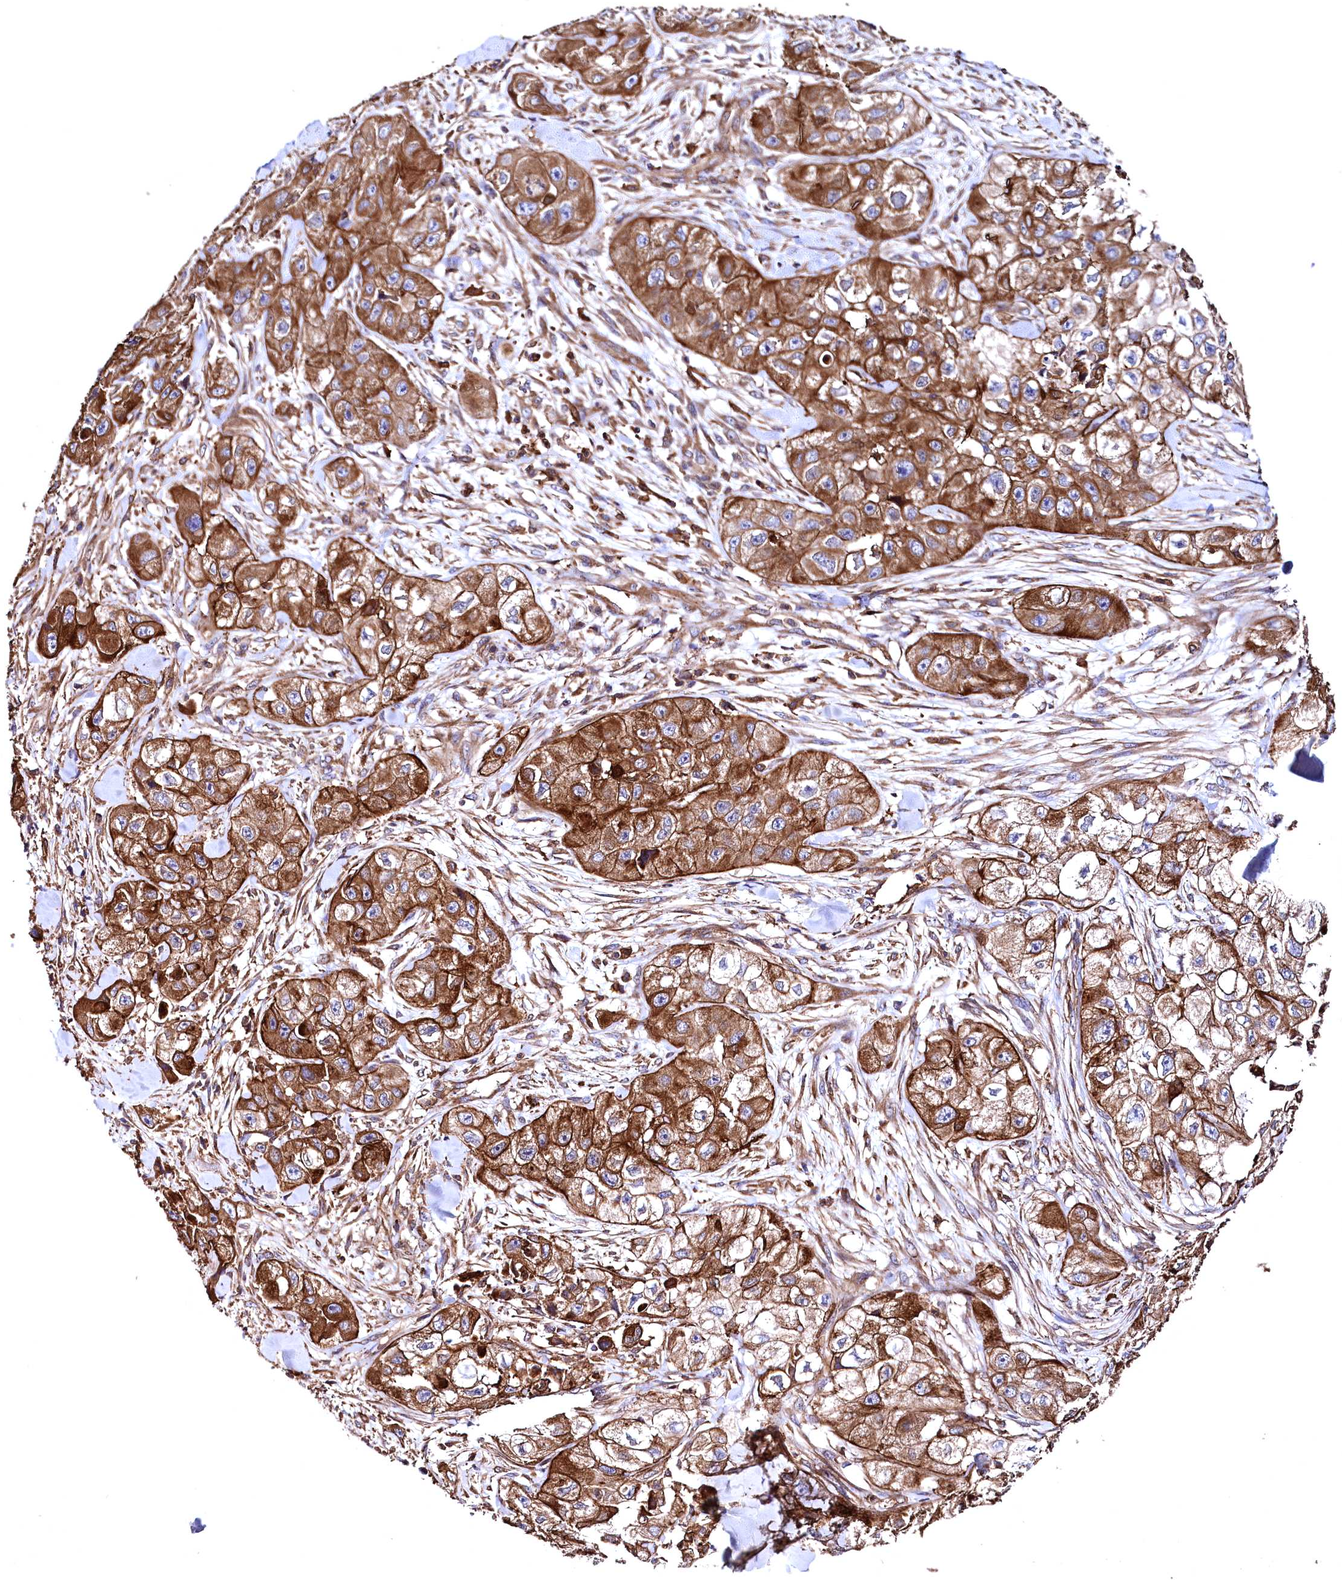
{"staining": {"intensity": "strong", "quantity": ">75%", "location": "cytoplasmic/membranous"}, "tissue": "skin cancer", "cell_type": "Tumor cells", "image_type": "cancer", "snomed": [{"axis": "morphology", "description": "Squamous cell carcinoma, NOS"}, {"axis": "topography", "description": "Skin"}, {"axis": "topography", "description": "Subcutis"}], "caption": "Squamous cell carcinoma (skin) stained for a protein (brown) demonstrates strong cytoplasmic/membranous positive staining in approximately >75% of tumor cells.", "gene": "STAMBPL1", "patient": {"sex": "male", "age": 73}}